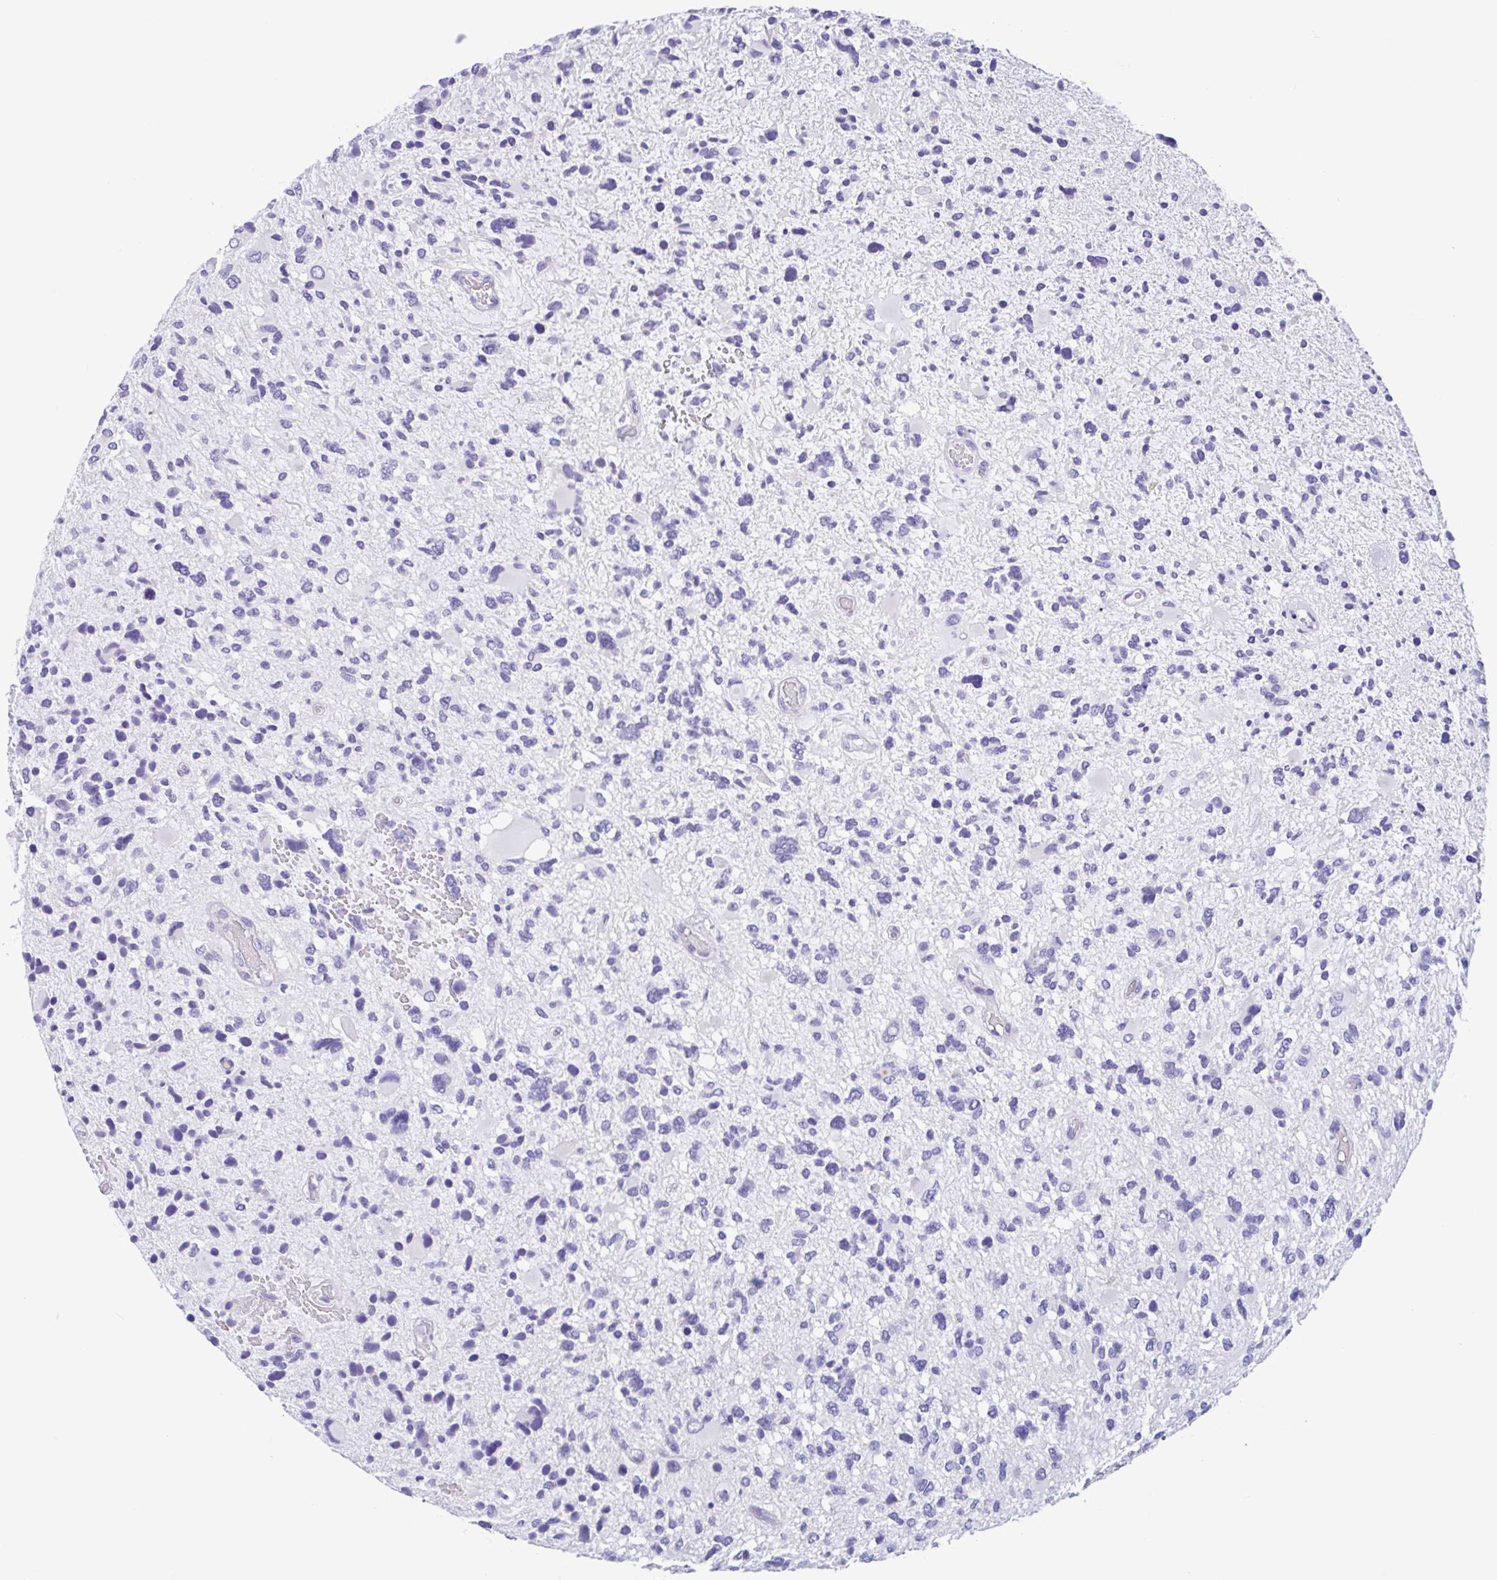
{"staining": {"intensity": "negative", "quantity": "none", "location": "none"}, "tissue": "glioma", "cell_type": "Tumor cells", "image_type": "cancer", "snomed": [{"axis": "morphology", "description": "Glioma, malignant, High grade"}, {"axis": "topography", "description": "Brain"}], "caption": "A high-resolution photomicrograph shows immunohistochemistry staining of glioma, which demonstrates no significant staining in tumor cells. Brightfield microscopy of IHC stained with DAB (brown) and hematoxylin (blue), captured at high magnification.", "gene": "OR6N2", "patient": {"sex": "female", "age": 11}}